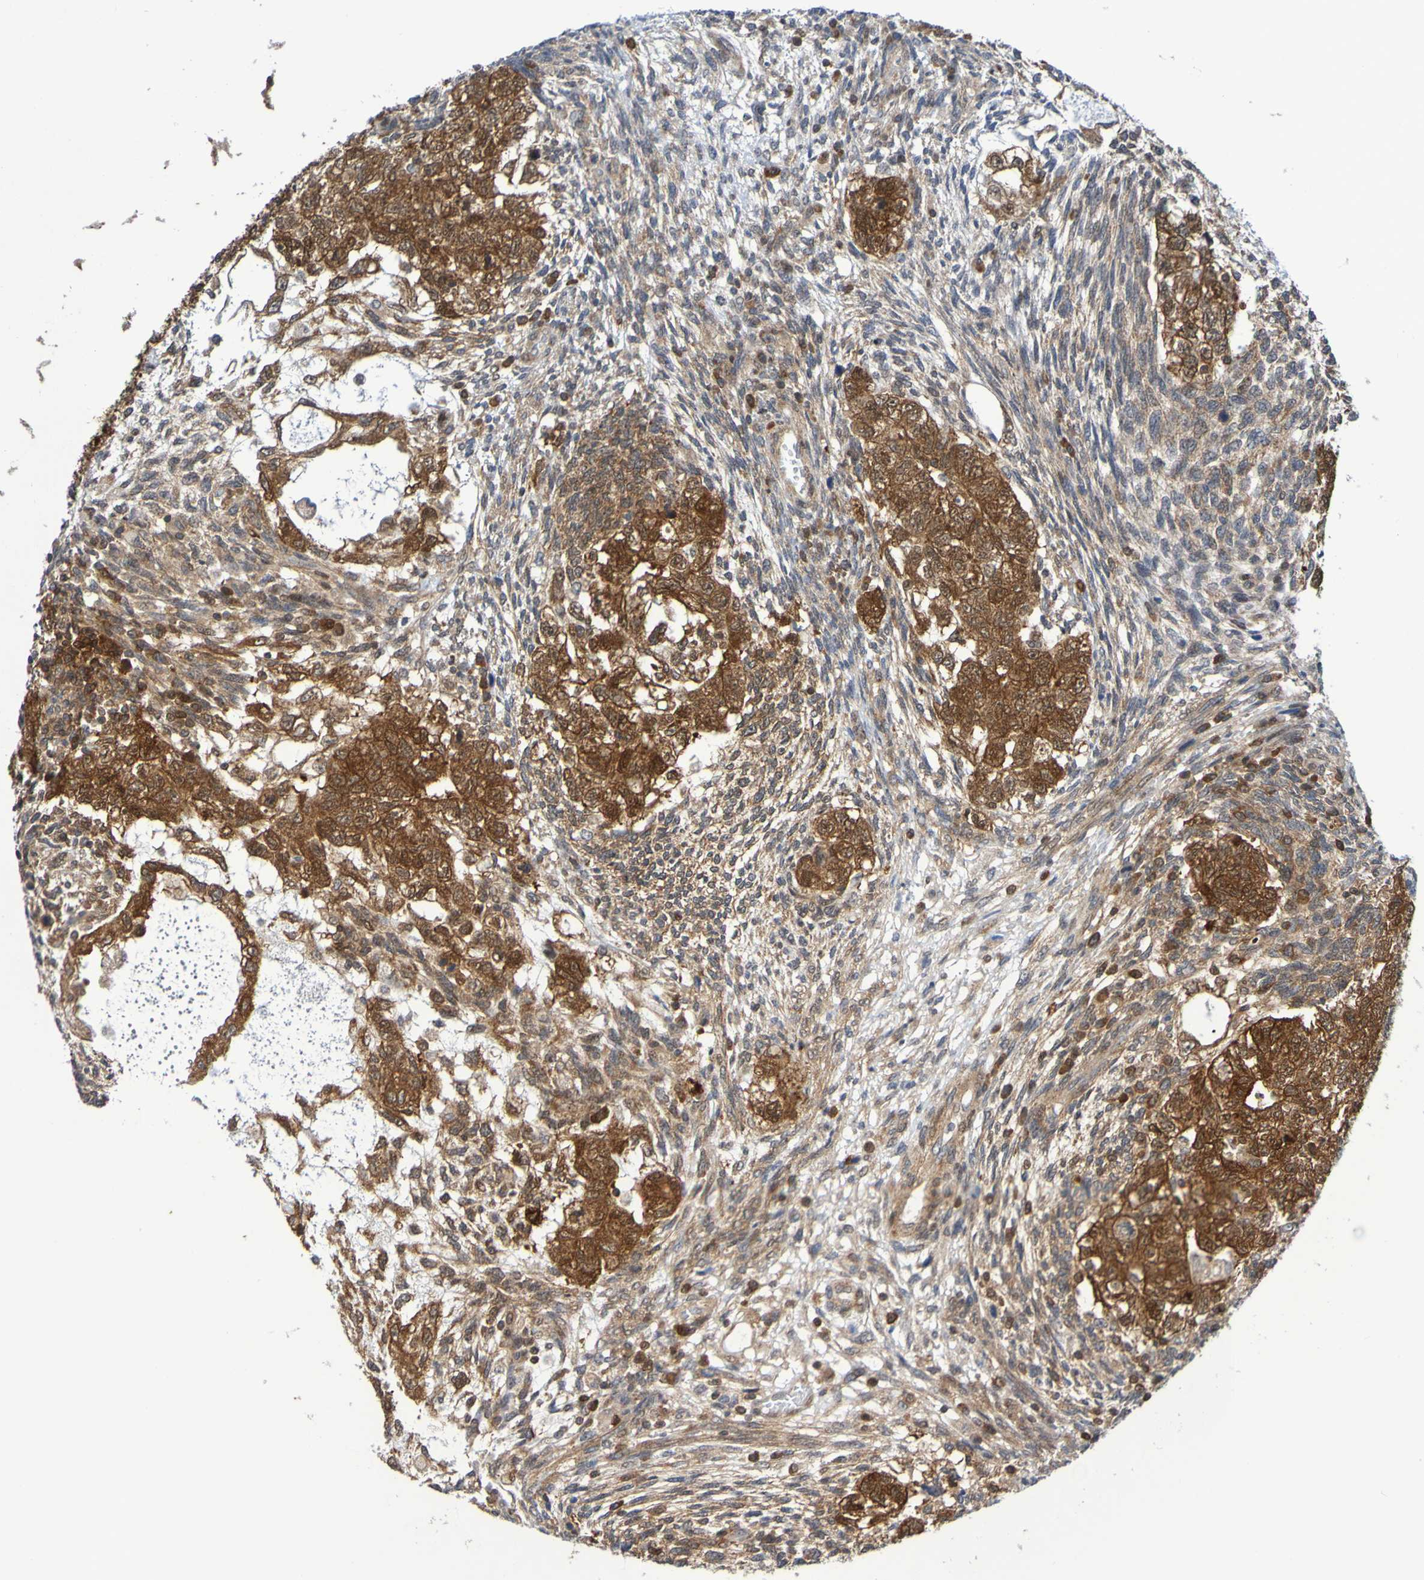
{"staining": {"intensity": "strong", "quantity": ">75%", "location": "cytoplasmic/membranous"}, "tissue": "testis cancer", "cell_type": "Tumor cells", "image_type": "cancer", "snomed": [{"axis": "morphology", "description": "Normal tissue, NOS"}, {"axis": "morphology", "description": "Carcinoma, Embryonal, NOS"}, {"axis": "topography", "description": "Testis"}], "caption": "Strong cytoplasmic/membranous protein positivity is identified in about >75% of tumor cells in testis embryonal carcinoma. (Stains: DAB in brown, nuclei in blue, Microscopy: brightfield microscopy at high magnification).", "gene": "ATIC", "patient": {"sex": "male", "age": 36}}